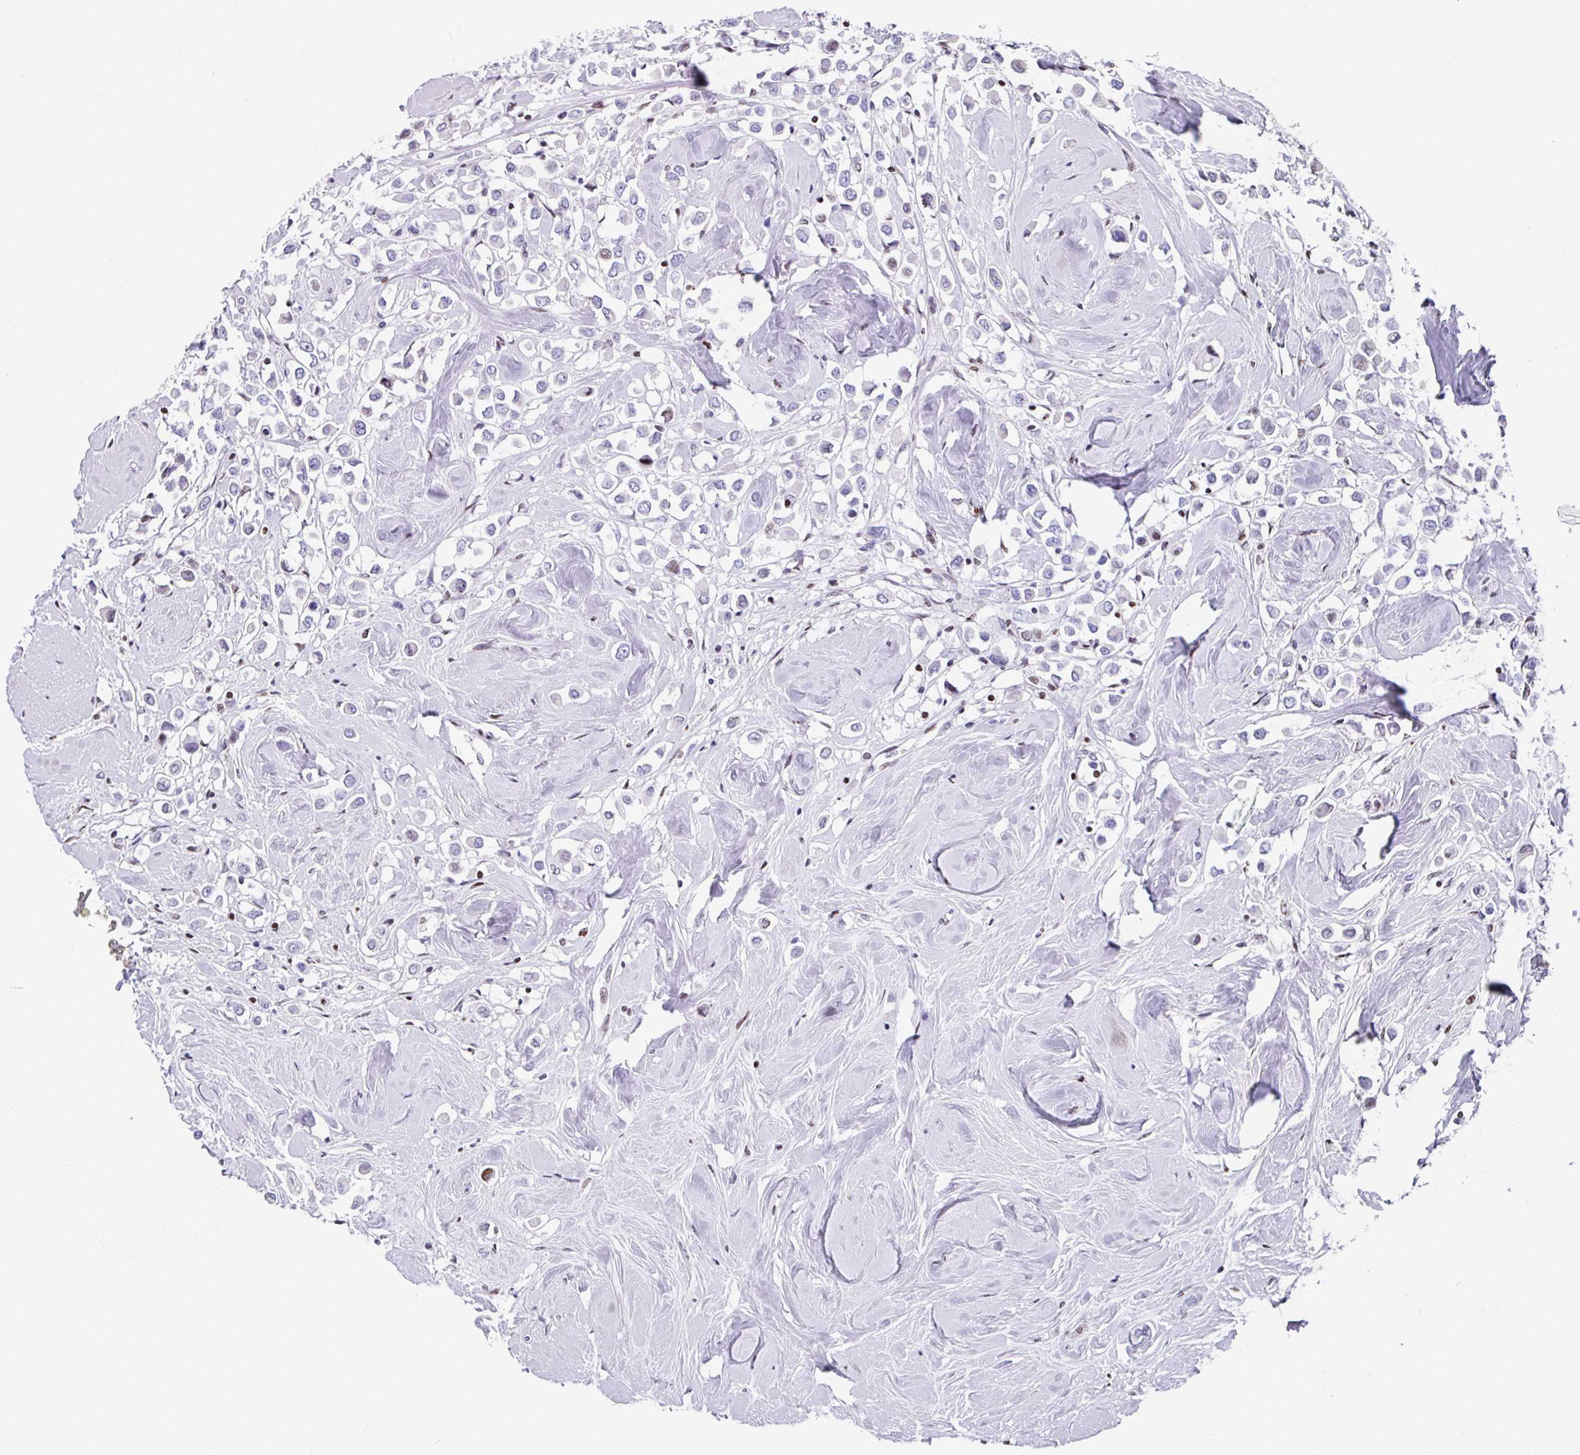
{"staining": {"intensity": "negative", "quantity": "none", "location": "none"}, "tissue": "breast cancer", "cell_type": "Tumor cells", "image_type": "cancer", "snomed": [{"axis": "morphology", "description": "Duct carcinoma"}, {"axis": "topography", "description": "Breast"}], "caption": "Image shows no significant protein staining in tumor cells of breast intraductal carcinoma.", "gene": "TCF3", "patient": {"sex": "female", "age": 61}}